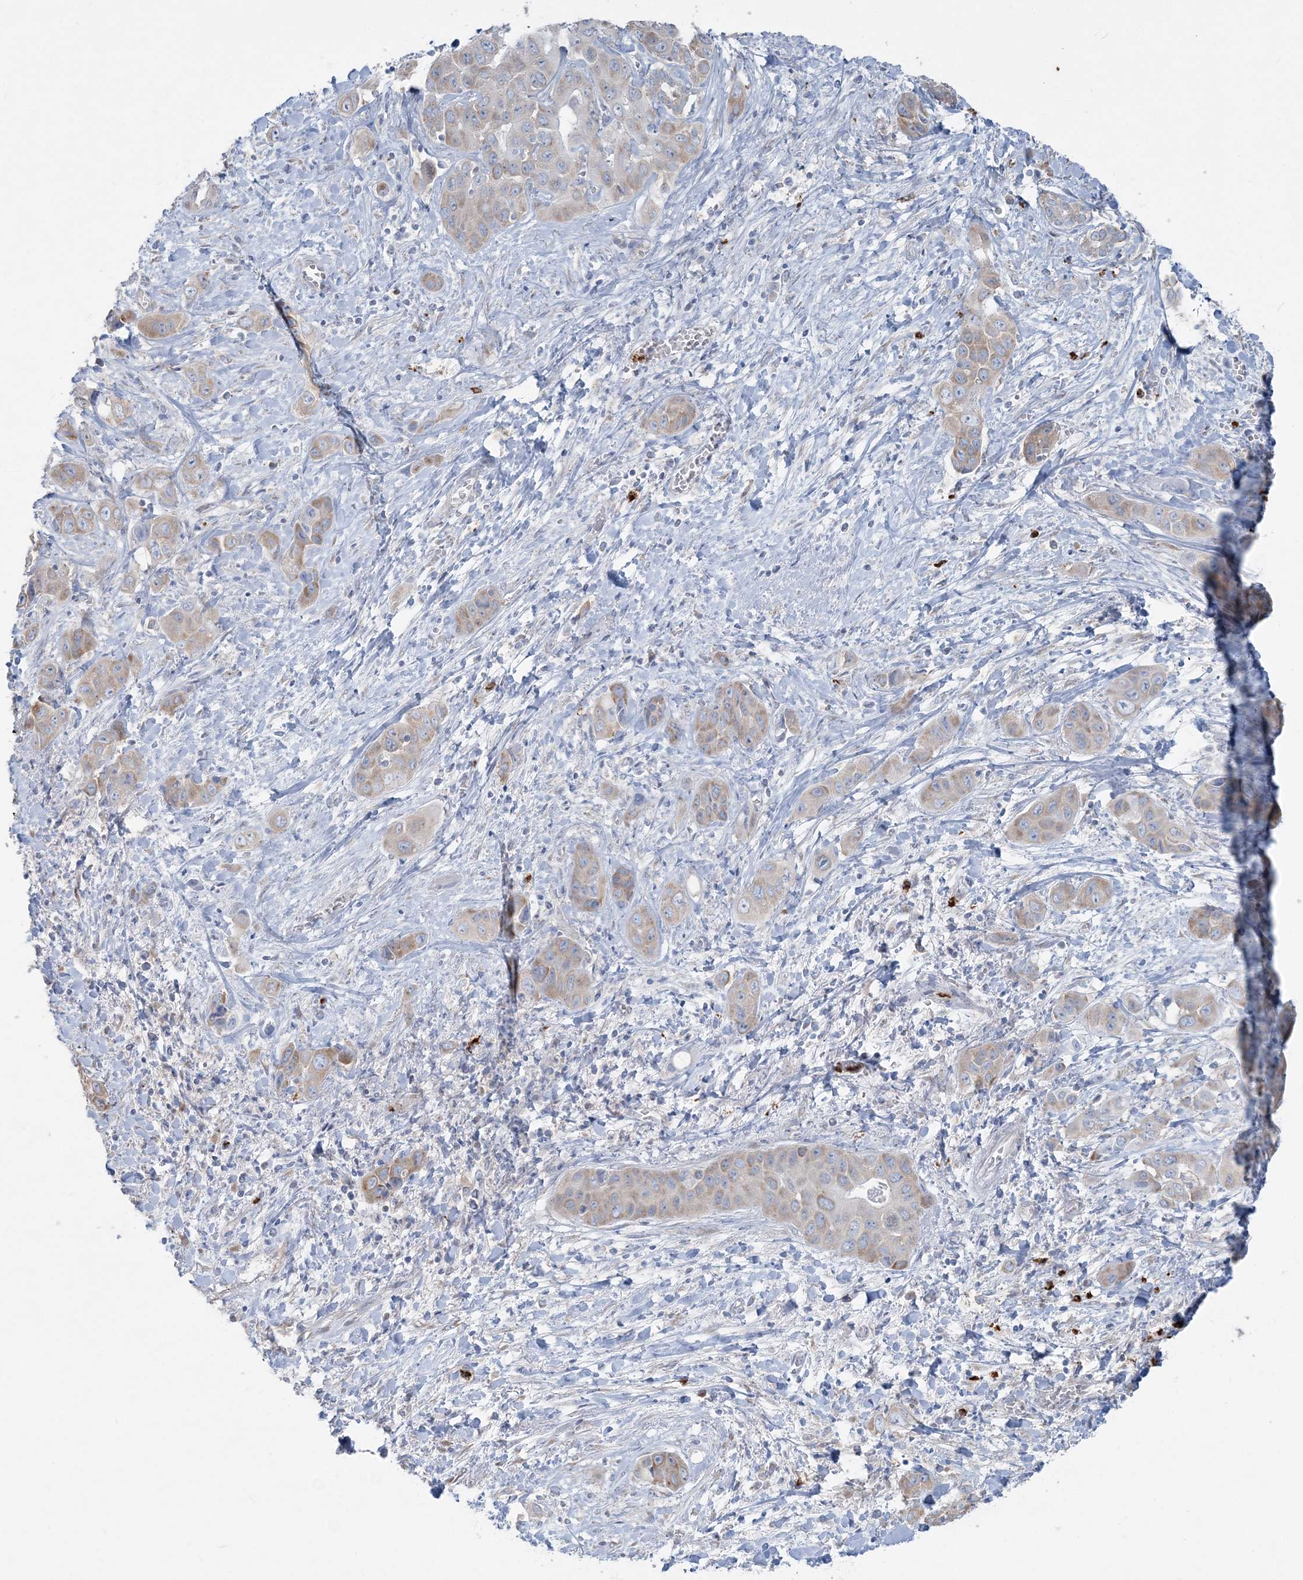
{"staining": {"intensity": "weak", "quantity": "<25%", "location": "cytoplasmic/membranous"}, "tissue": "liver cancer", "cell_type": "Tumor cells", "image_type": "cancer", "snomed": [{"axis": "morphology", "description": "Cholangiocarcinoma"}, {"axis": "topography", "description": "Liver"}], "caption": "Tumor cells are negative for brown protein staining in liver cancer. (DAB IHC, high magnification).", "gene": "CCNJ", "patient": {"sex": "female", "age": 52}}